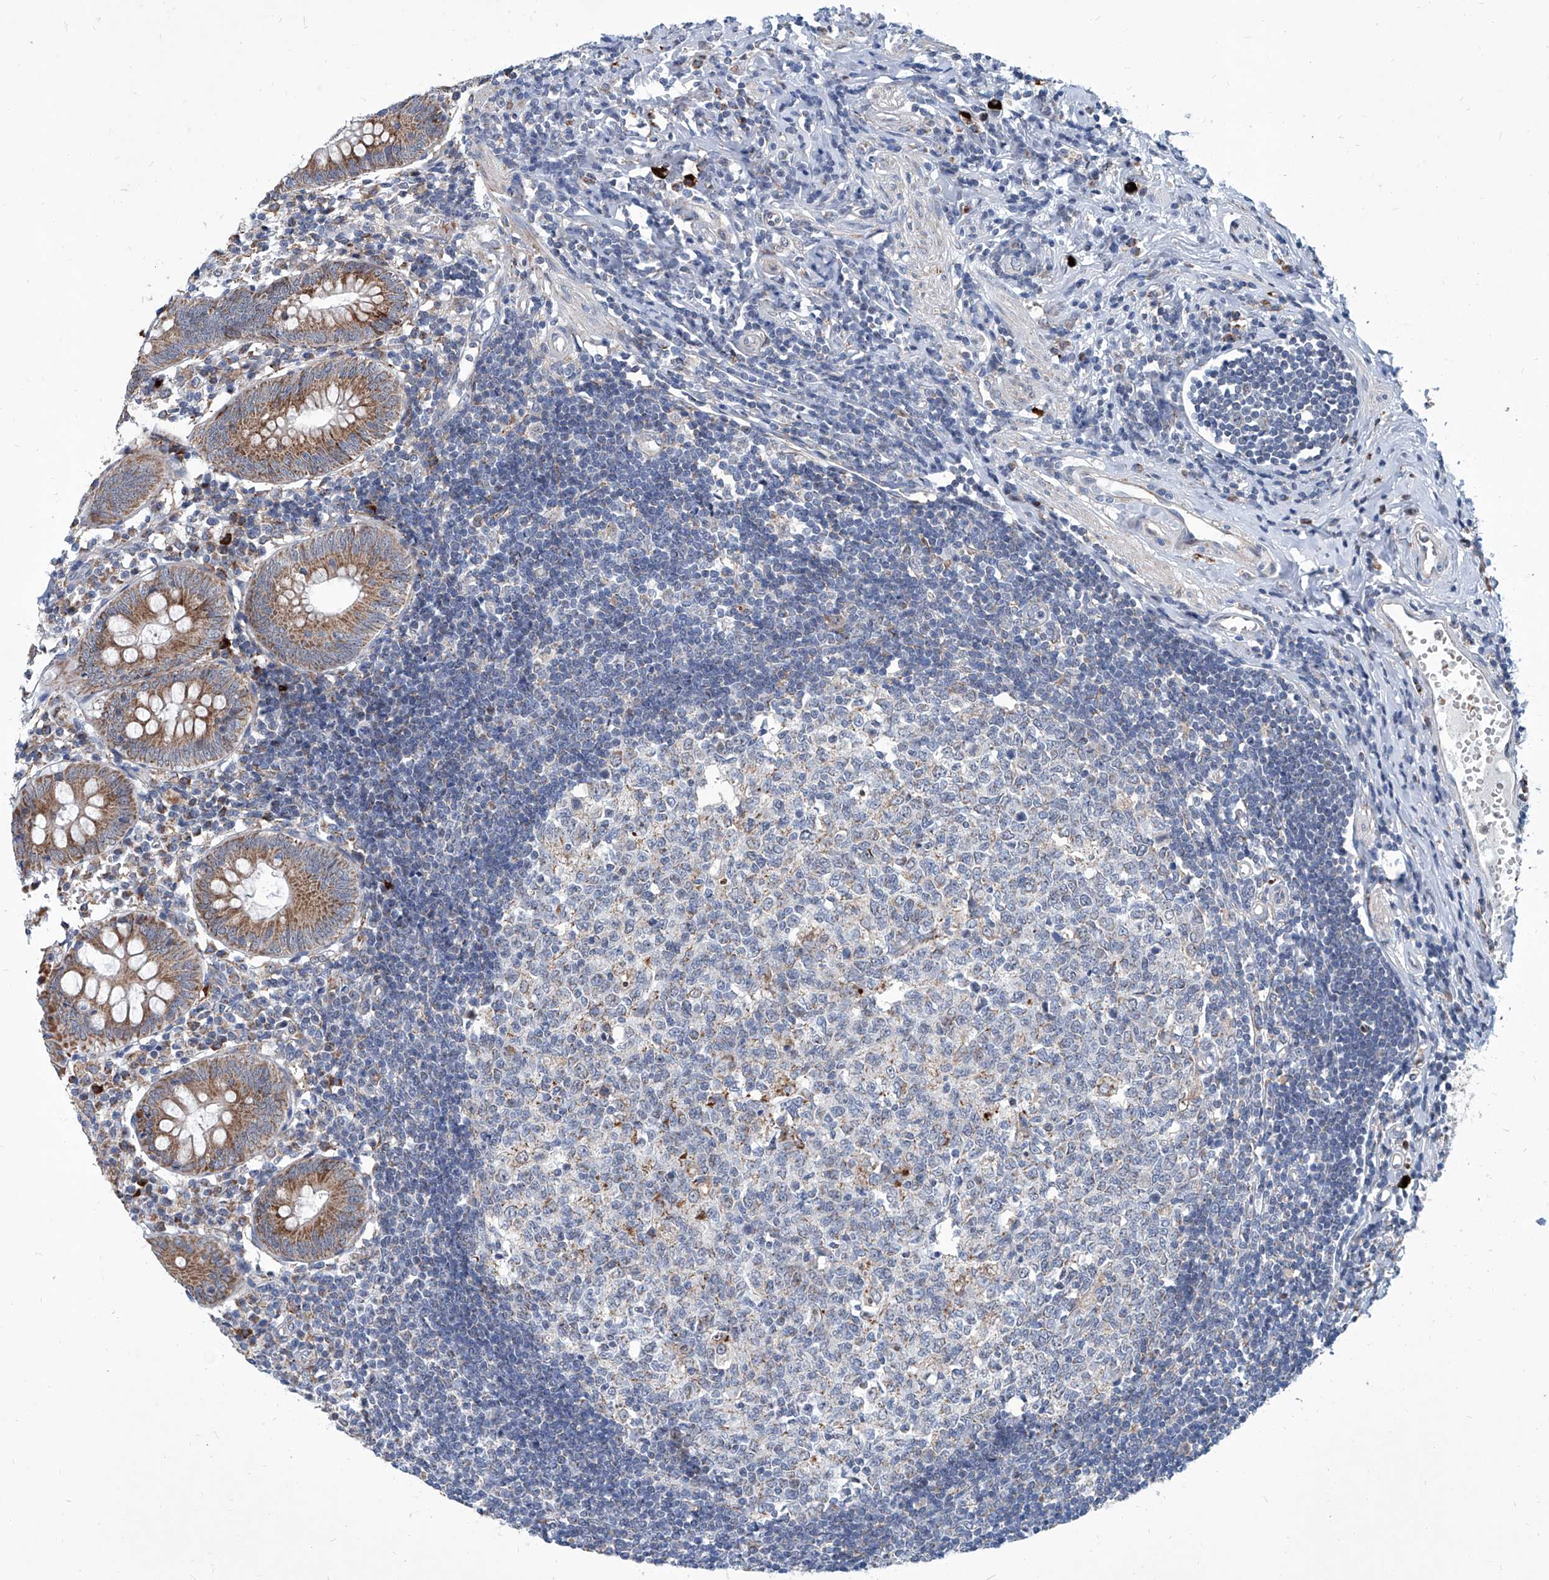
{"staining": {"intensity": "moderate", "quantity": ">75%", "location": "cytoplasmic/membranous"}, "tissue": "appendix", "cell_type": "Glandular cells", "image_type": "normal", "snomed": [{"axis": "morphology", "description": "Normal tissue, NOS"}, {"axis": "topography", "description": "Appendix"}], "caption": "Appendix stained with a brown dye shows moderate cytoplasmic/membranous positive staining in about >75% of glandular cells.", "gene": "USP48", "patient": {"sex": "female", "age": 54}}